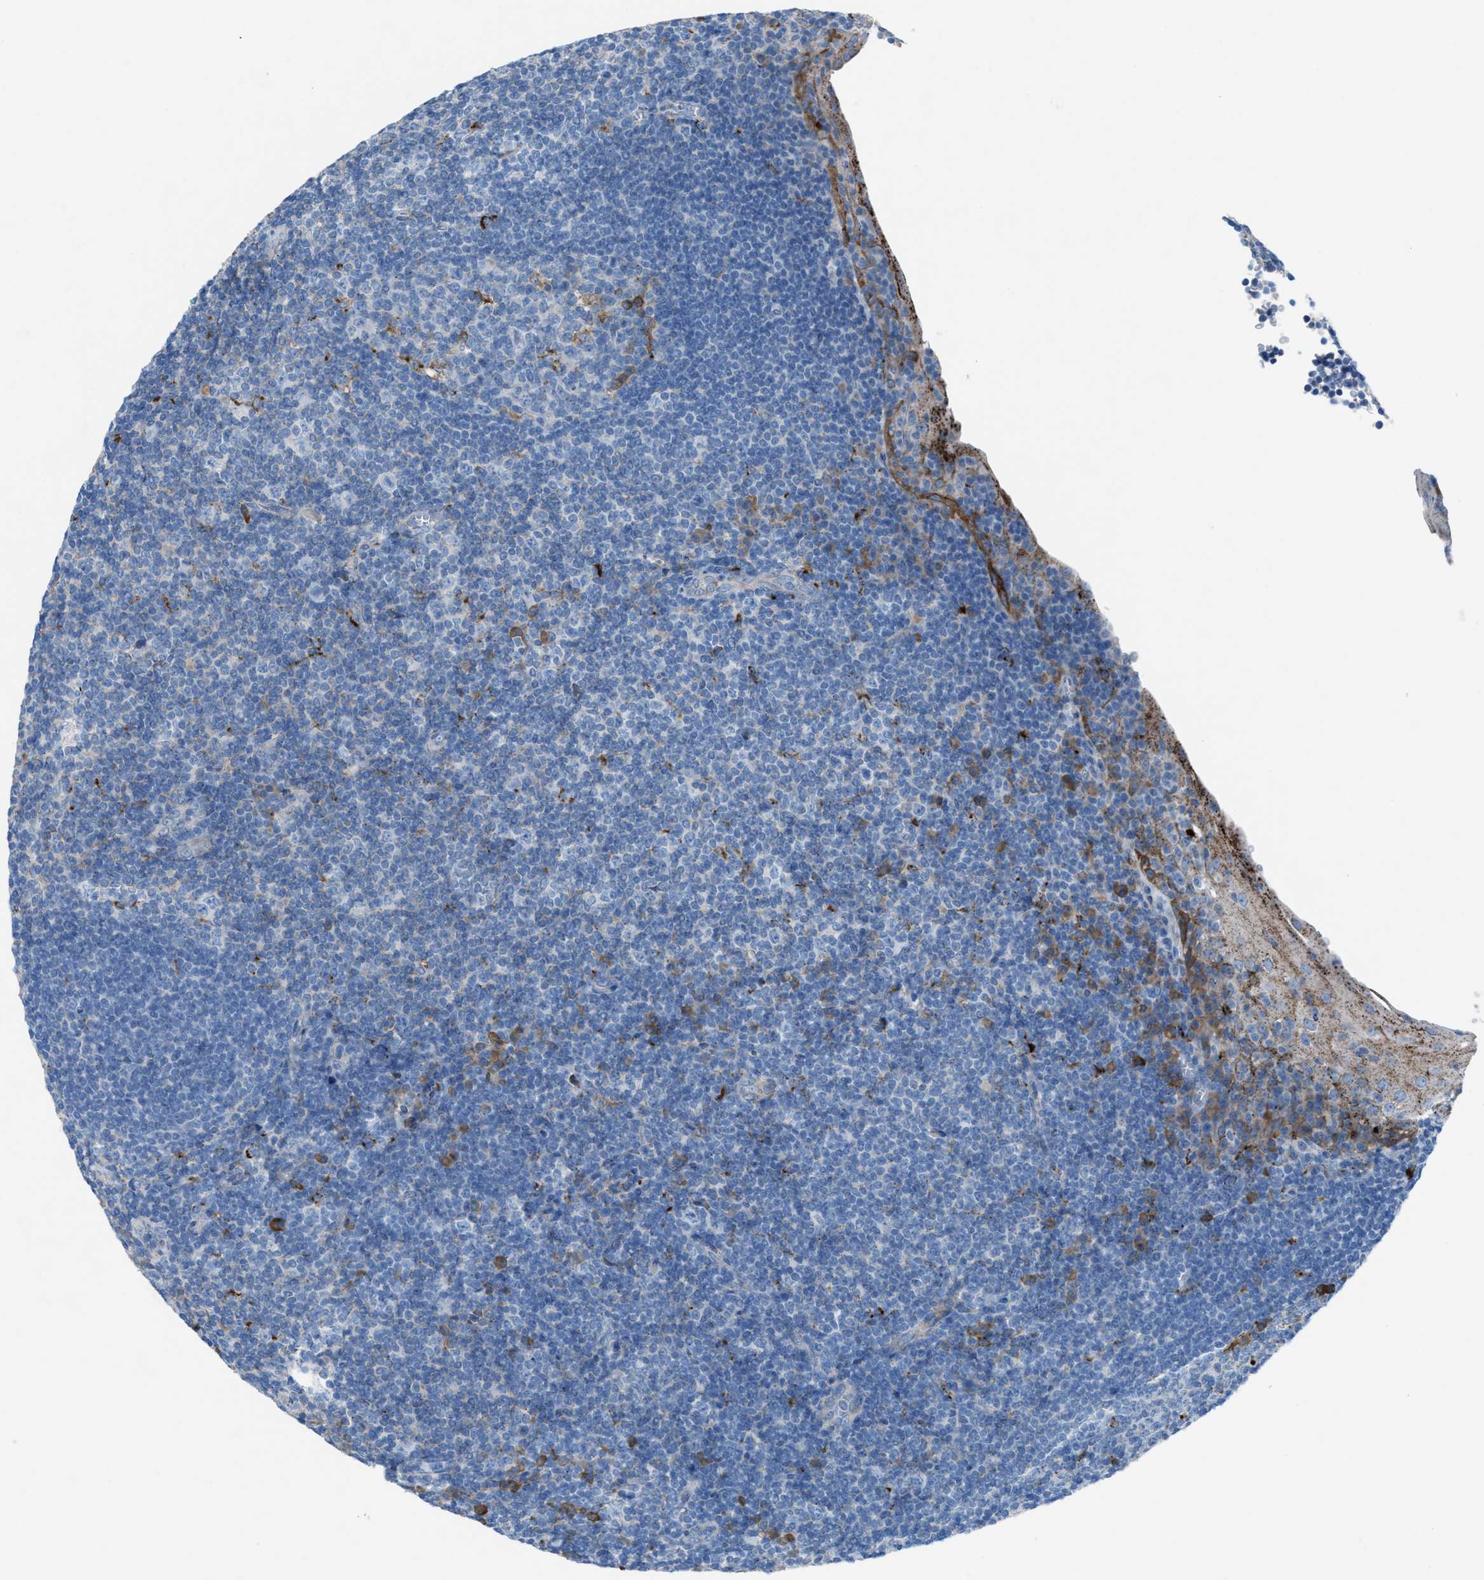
{"staining": {"intensity": "weak", "quantity": "<25%", "location": "cytoplasmic/membranous"}, "tissue": "tonsil", "cell_type": "Germinal center cells", "image_type": "normal", "snomed": [{"axis": "morphology", "description": "Normal tissue, NOS"}, {"axis": "topography", "description": "Tonsil"}], "caption": "Immunohistochemical staining of normal tonsil reveals no significant staining in germinal center cells.", "gene": "CD1B", "patient": {"sex": "male", "age": 37}}